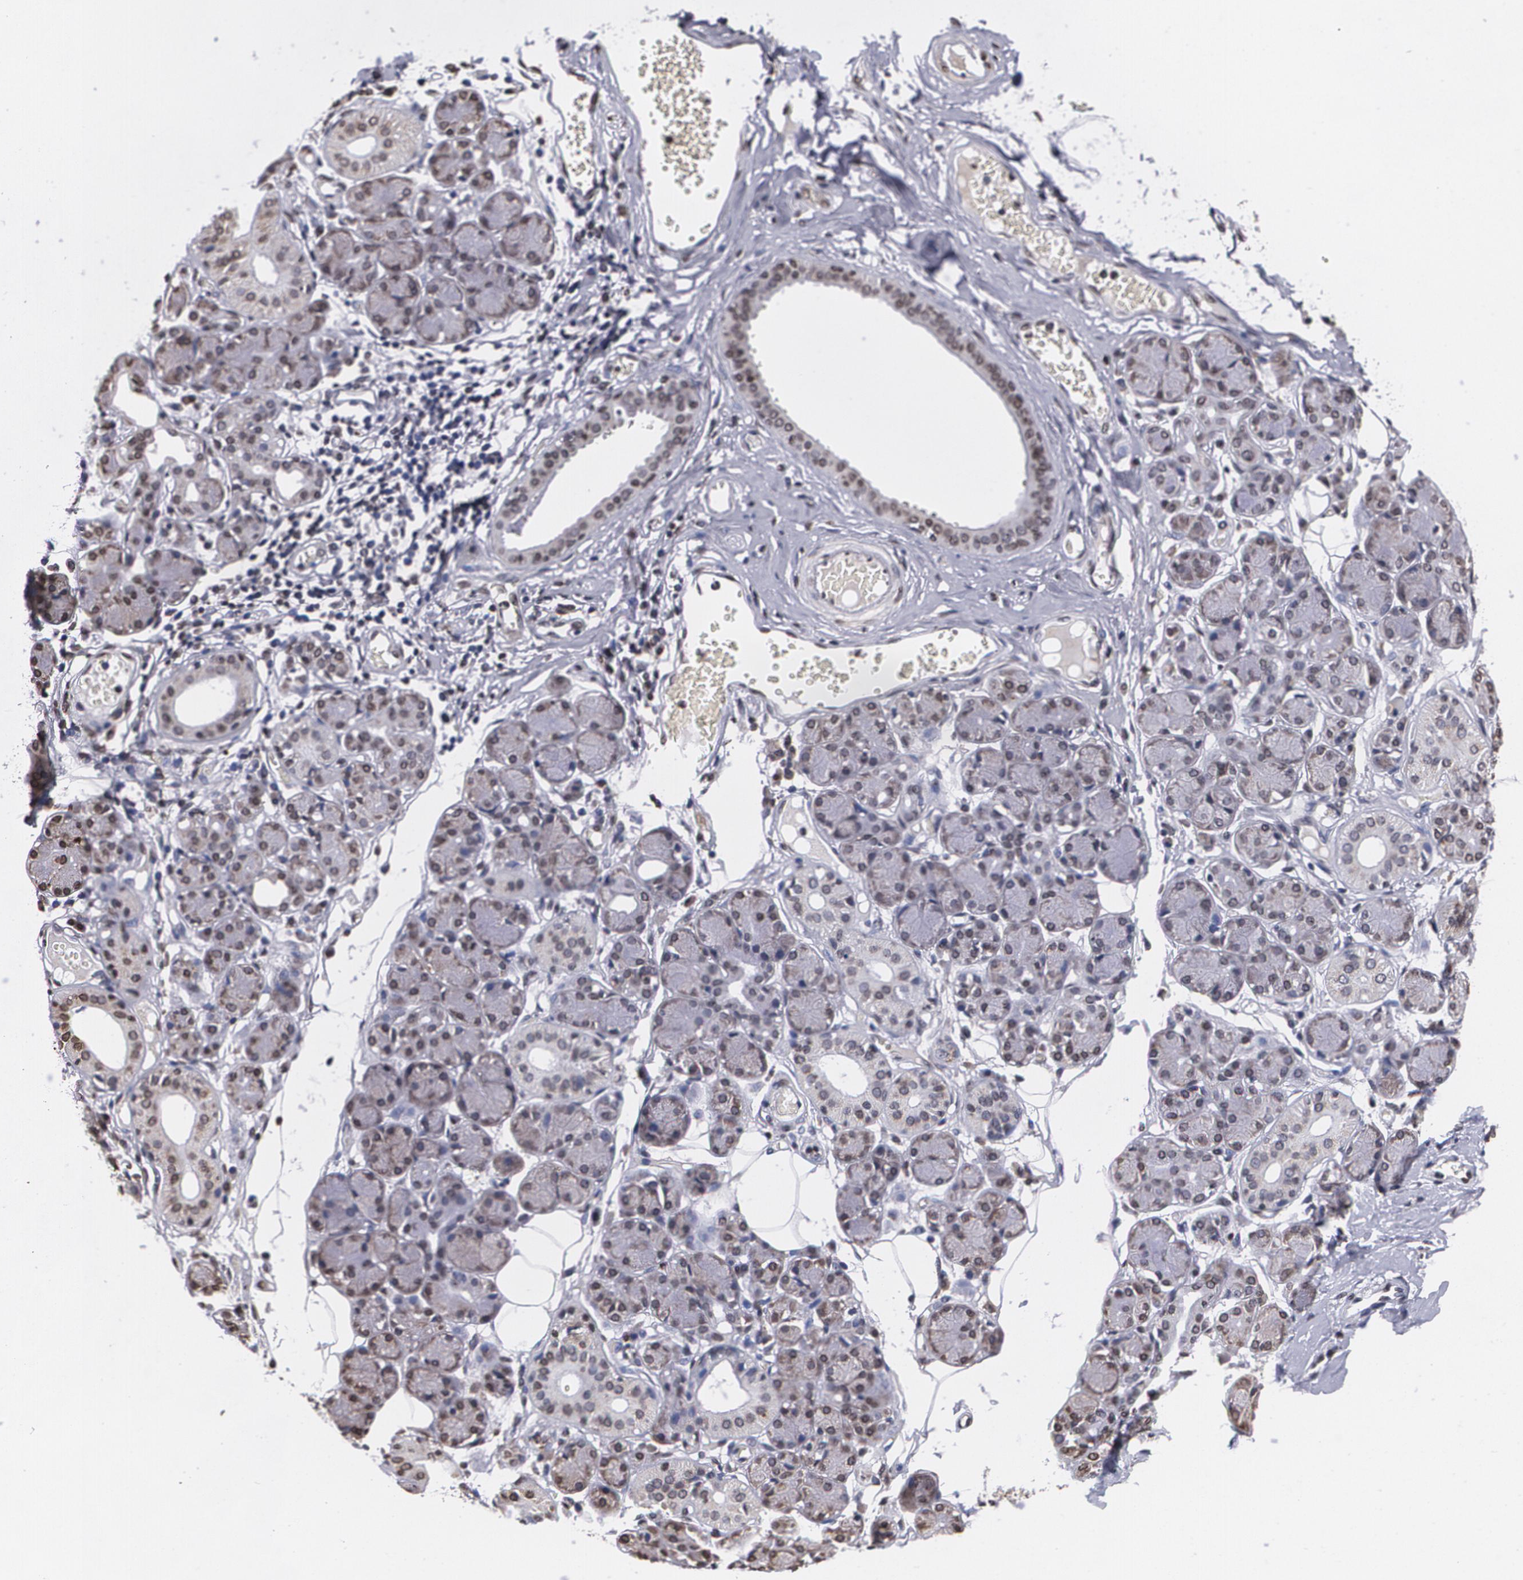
{"staining": {"intensity": "weak", "quantity": "25%-75%", "location": "nuclear"}, "tissue": "salivary gland", "cell_type": "Glandular cells", "image_type": "normal", "snomed": [{"axis": "morphology", "description": "Normal tissue, NOS"}, {"axis": "topography", "description": "Salivary gland"}], "caption": "Weak nuclear expression is present in about 25%-75% of glandular cells in unremarkable salivary gland.", "gene": "MVP", "patient": {"sex": "male", "age": 54}}